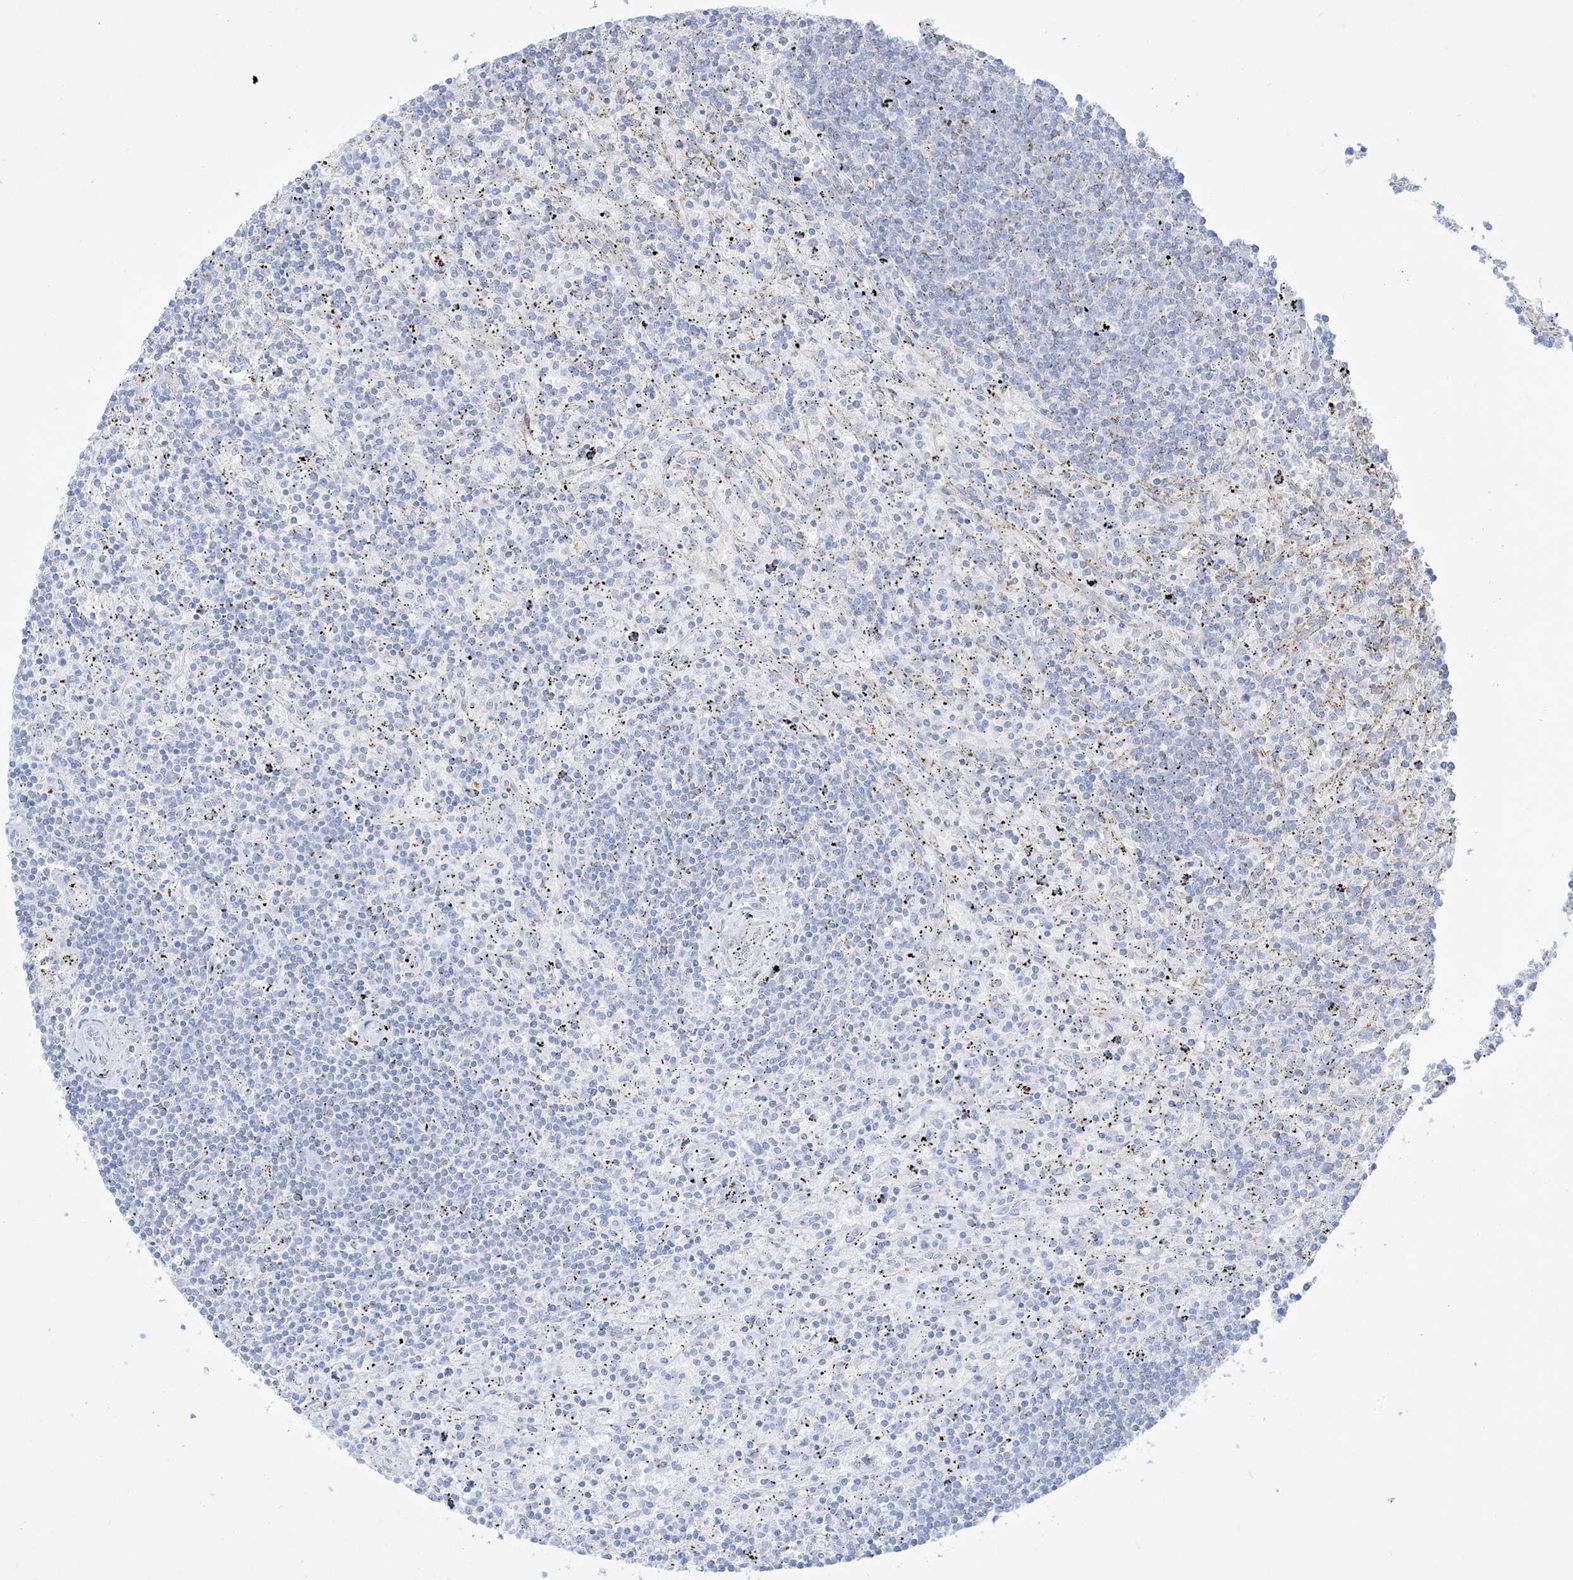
{"staining": {"intensity": "negative", "quantity": "none", "location": "none"}, "tissue": "lymphoma", "cell_type": "Tumor cells", "image_type": "cancer", "snomed": [{"axis": "morphology", "description": "Malignant lymphoma, non-Hodgkin's type, Low grade"}, {"axis": "topography", "description": "Spleen"}], "caption": "Tumor cells are negative for brown protein staining in lymphoma.", "gene": "B3GNT7", "patient": {"sex": "male", "age": 76}}